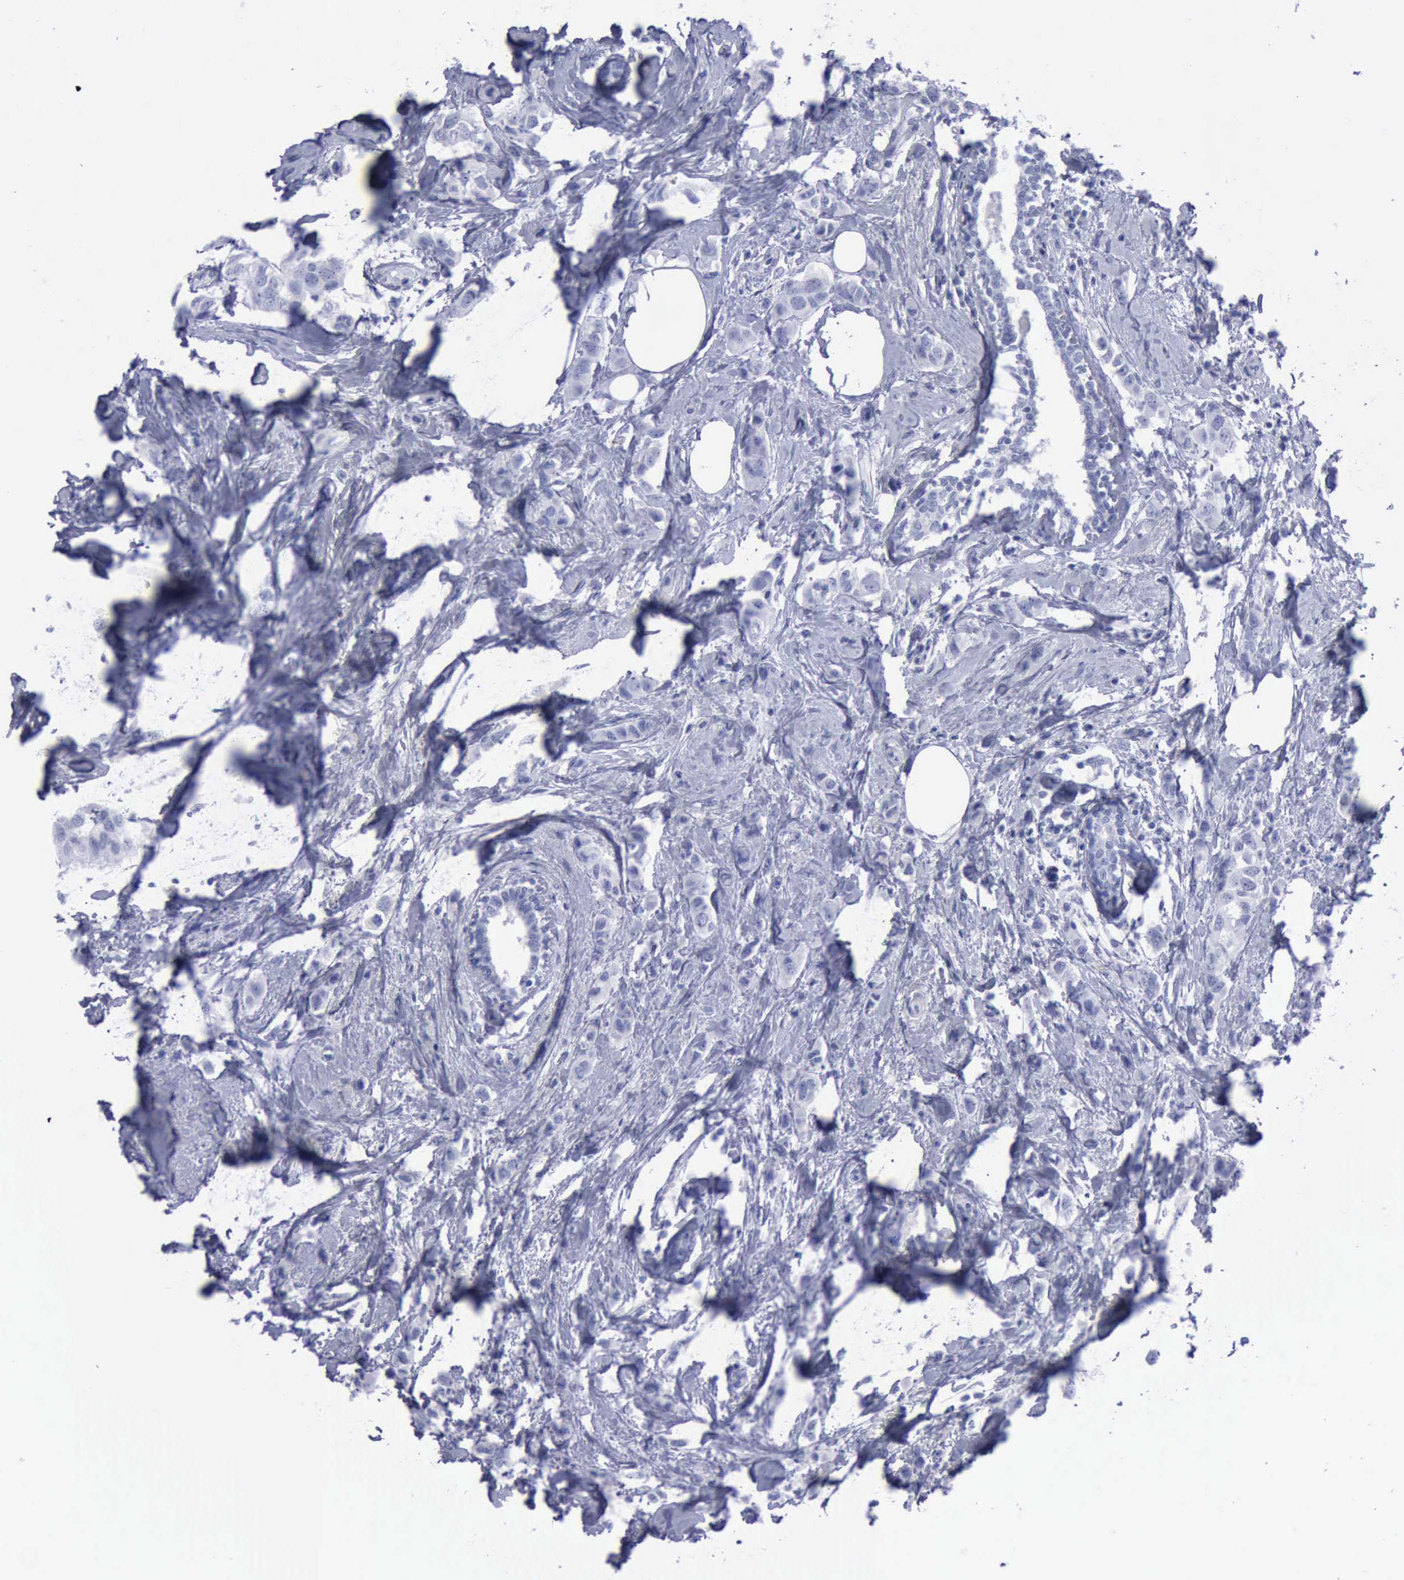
{"staining": {"intensity": "negative", "quantity": "none", "location": "none"}, "tissue": "breast cancer", "cell_type": "Tumor cells", "image_type": "cancer", "snomed": [{"axis": "morphology", "description": "Normal tissue, NOS"}, {"axis": "morphology", "description": "Duct carcinoma"}, {"axis": "topography", "description": "Breast"}], "caption": "An image of human breast intraductal carcinoma is negative for staining in tumor cells.", "gene": "KRT13", "patient": {"sex": "female", "age": 50}}